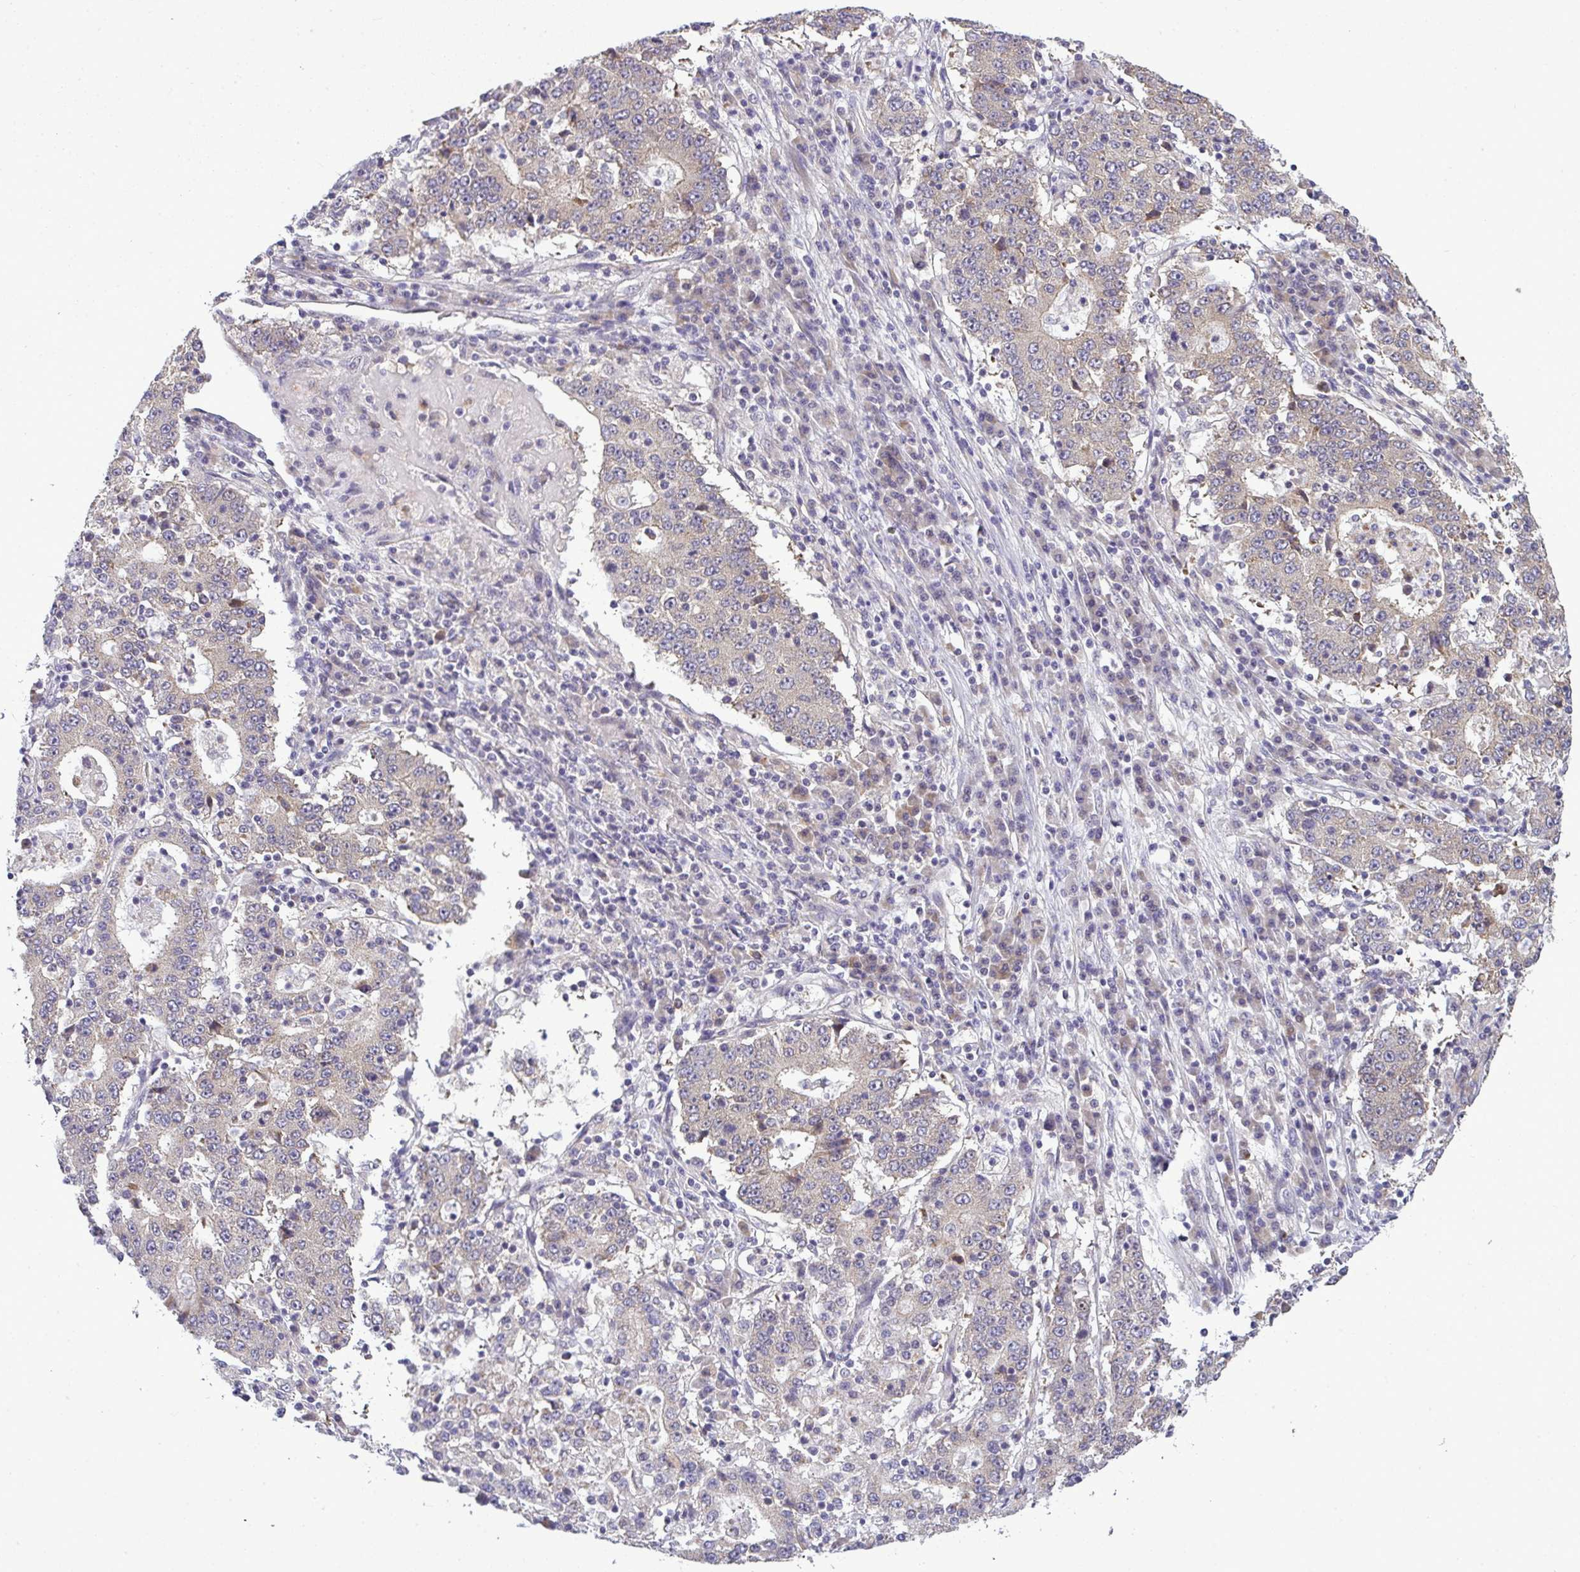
{"staining": {"intensity": "negative", "quantity": "none", "location": "none"}, "tissue": "stomach cancer", "cell_type": "Tumor cells", "image_type": "cancer", "snomed": [{"axis": "morphology", "description": "Adenocarcinoma, NOS"}, {"axis": "topography", "description": "Stomach"}], "caption": "The image reveals no significant expression in tumor cells of stomach adenocarcinoma.", "gene": "NT5C1A", "patient": {"sex": "male", "age": 59}}